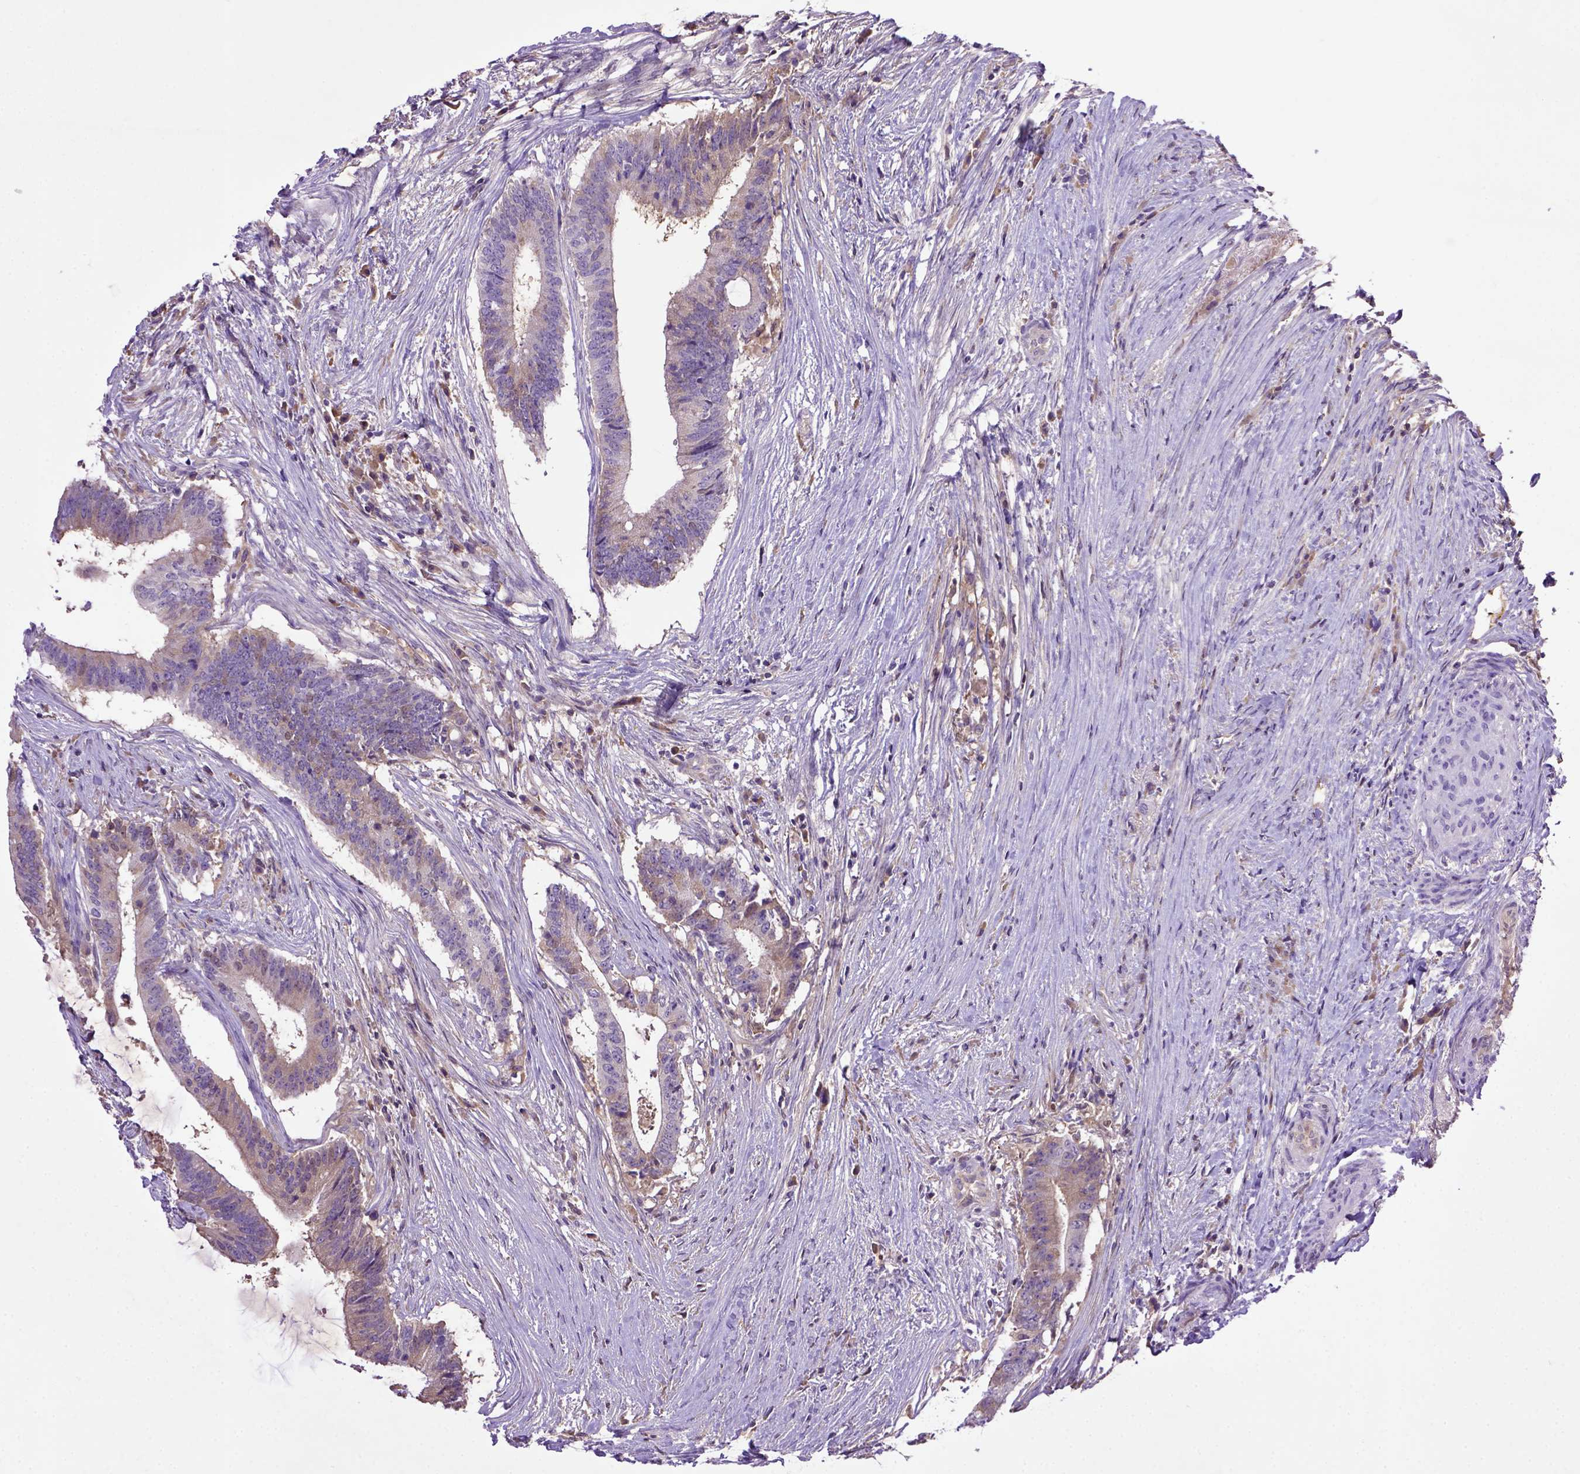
{"staining": {"intensity": "moderate", "quantity": "<25%", "location": "cytoplasmic/membranous"}, "tissue": "colorectal cancer", "cell_type": "Tumor cells", "image_type": "cancer", "snomed": [{"axis": "morphology", "description": "Adenocarcinoma, NOS"}, {"axis": "topography", "description": "Colon"}], "caption": "Colorectal cancer (adenocarcinoma) tissue shows moderate cytoplasmic/membranous staining in approximately <25% of tumor cells", "gene": "DEPDC1B", "patient": {"sex": "female", "age": 43}}